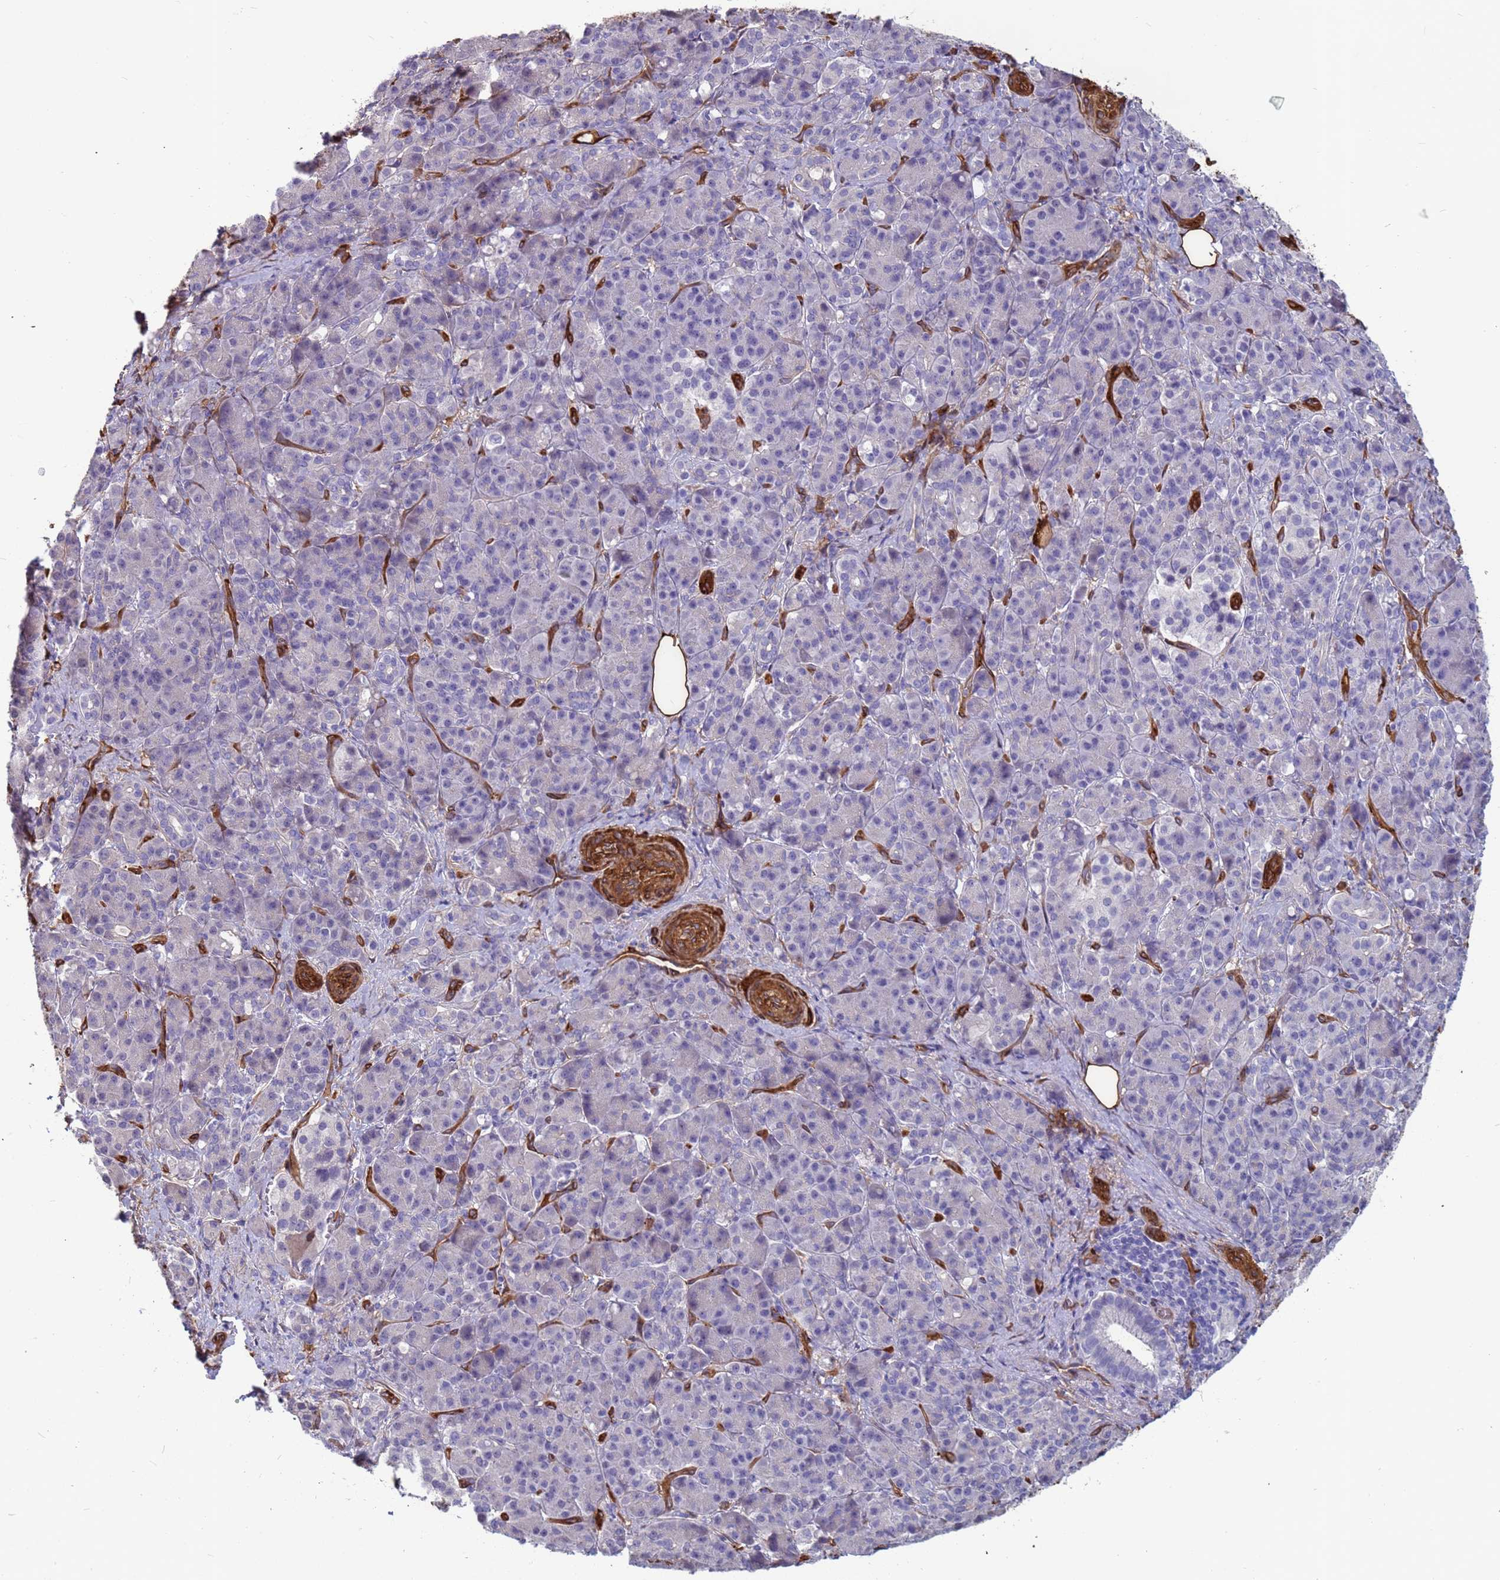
{"staining": {"intensity": "negative", "quantity": "none", "location": "none"}, "tissue": "pancreatic cancer", "cell_type": "Tumor cells", "image_type": "cancer", "snomed": [{"axis": "morphology", "description": "Adenocarcinoma, NOS"}, {"axis": "topography", "description": "Pancreas"}], "caption": "This is a photomicrograph of immunohistochemistry staining of pancreatic cancer (adenocarcinoma), which shows no positivity in tumor cells.", "gene": "EHD2", "patient": {"sex": "male", "age": 57}}